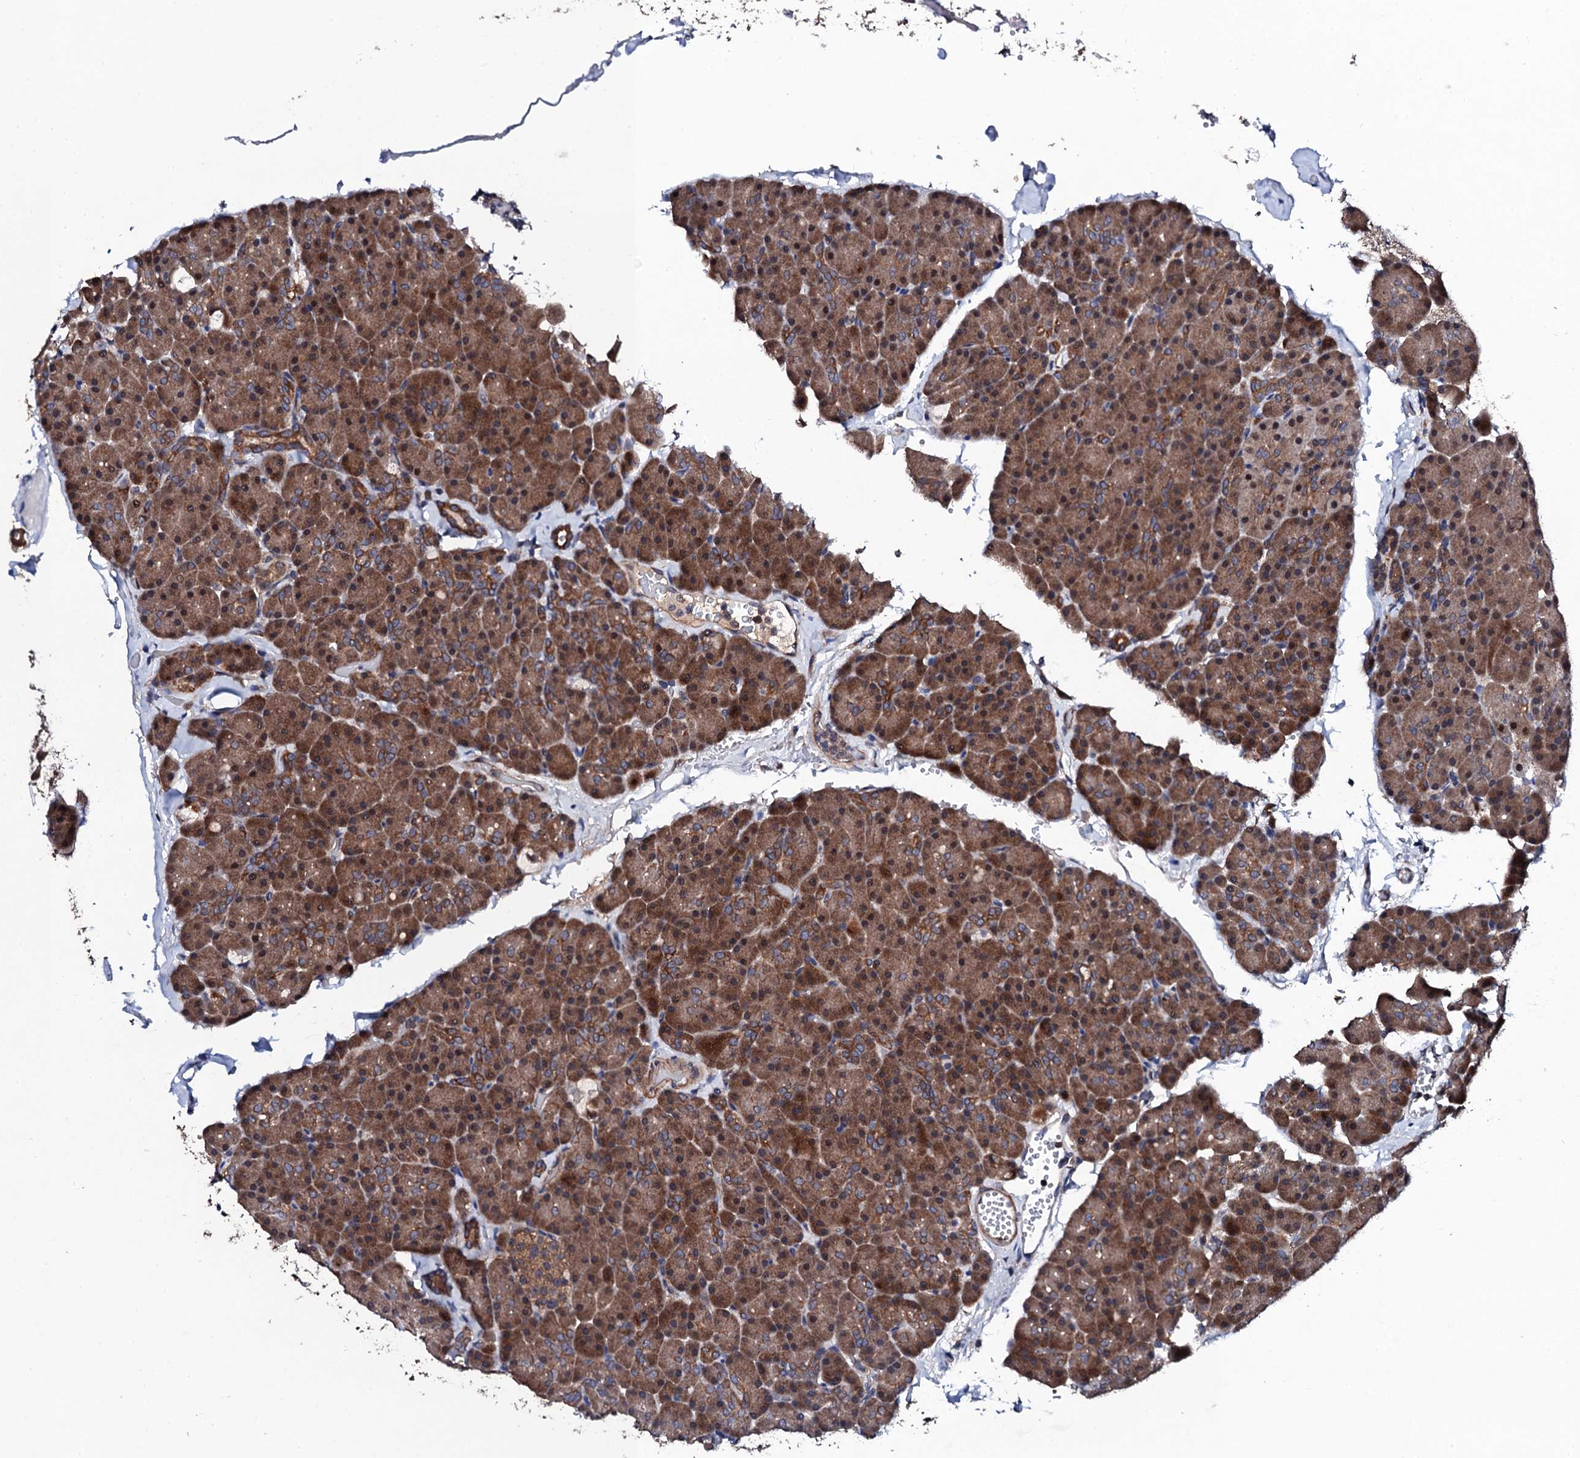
{"staining": {"intensity": "moderate", "quantity": ">75%", "location": "cytoplasmic/membranous,nuclear"}, "tissue": "pancreas", "cell_type": "Exocrine glandular cells", "image_type": "normal", "snomed": [{"axis": "morphology", "description": "Normal tissue, NOS"}, {"axis": "topography", "description": "Pancreas"}], "caption": "Exocrine glandular cells demonstrate moderate cytoplasmic/membranous,nuclear expression in about >75% of cells in normal pancreas.", "gene": "IP6K1", "patient": {"sex": "male", "age": 36}}